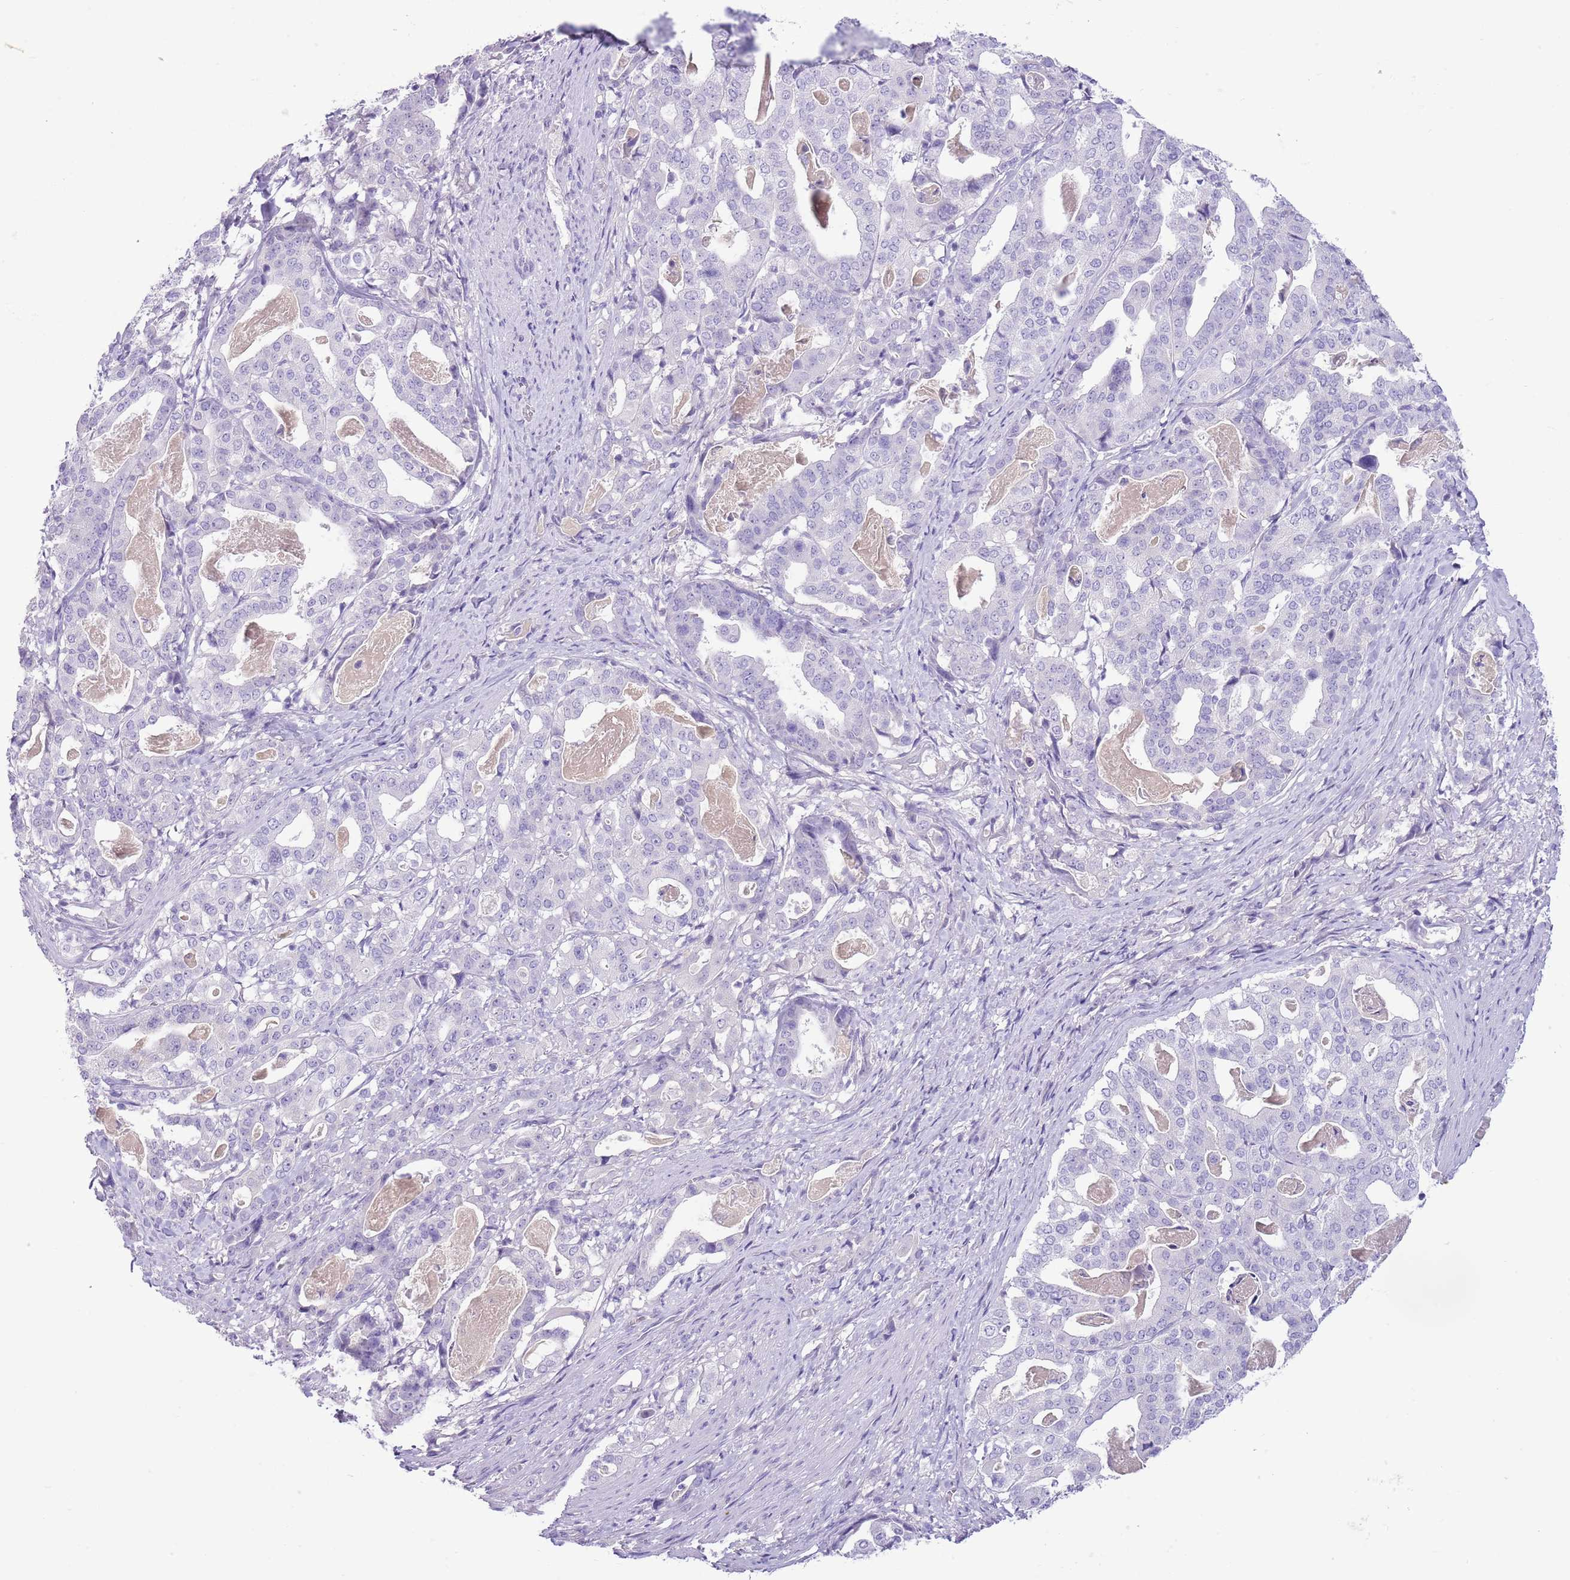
{"staining": {"intensity": "negative", "quantity": "none", "location": "none"}, "tissue": "stomach cancer", "cell_type": "Tumor cells", "image_type": "cancer", "snomed": [{"axis": "morphology", "description": "Adenocarcinoma, NOS"}, {"axis": "topography", "description": "Stomach"}], "caption": "High power microscopy histopathology image of an immunohistochemistry (IHC) histopathology image of stomach cancer (adenocarcinoma), revealing no significant staining in tumor cells.", "gene": "TOX2", "patient": {"sex": "male", "age": 48}}